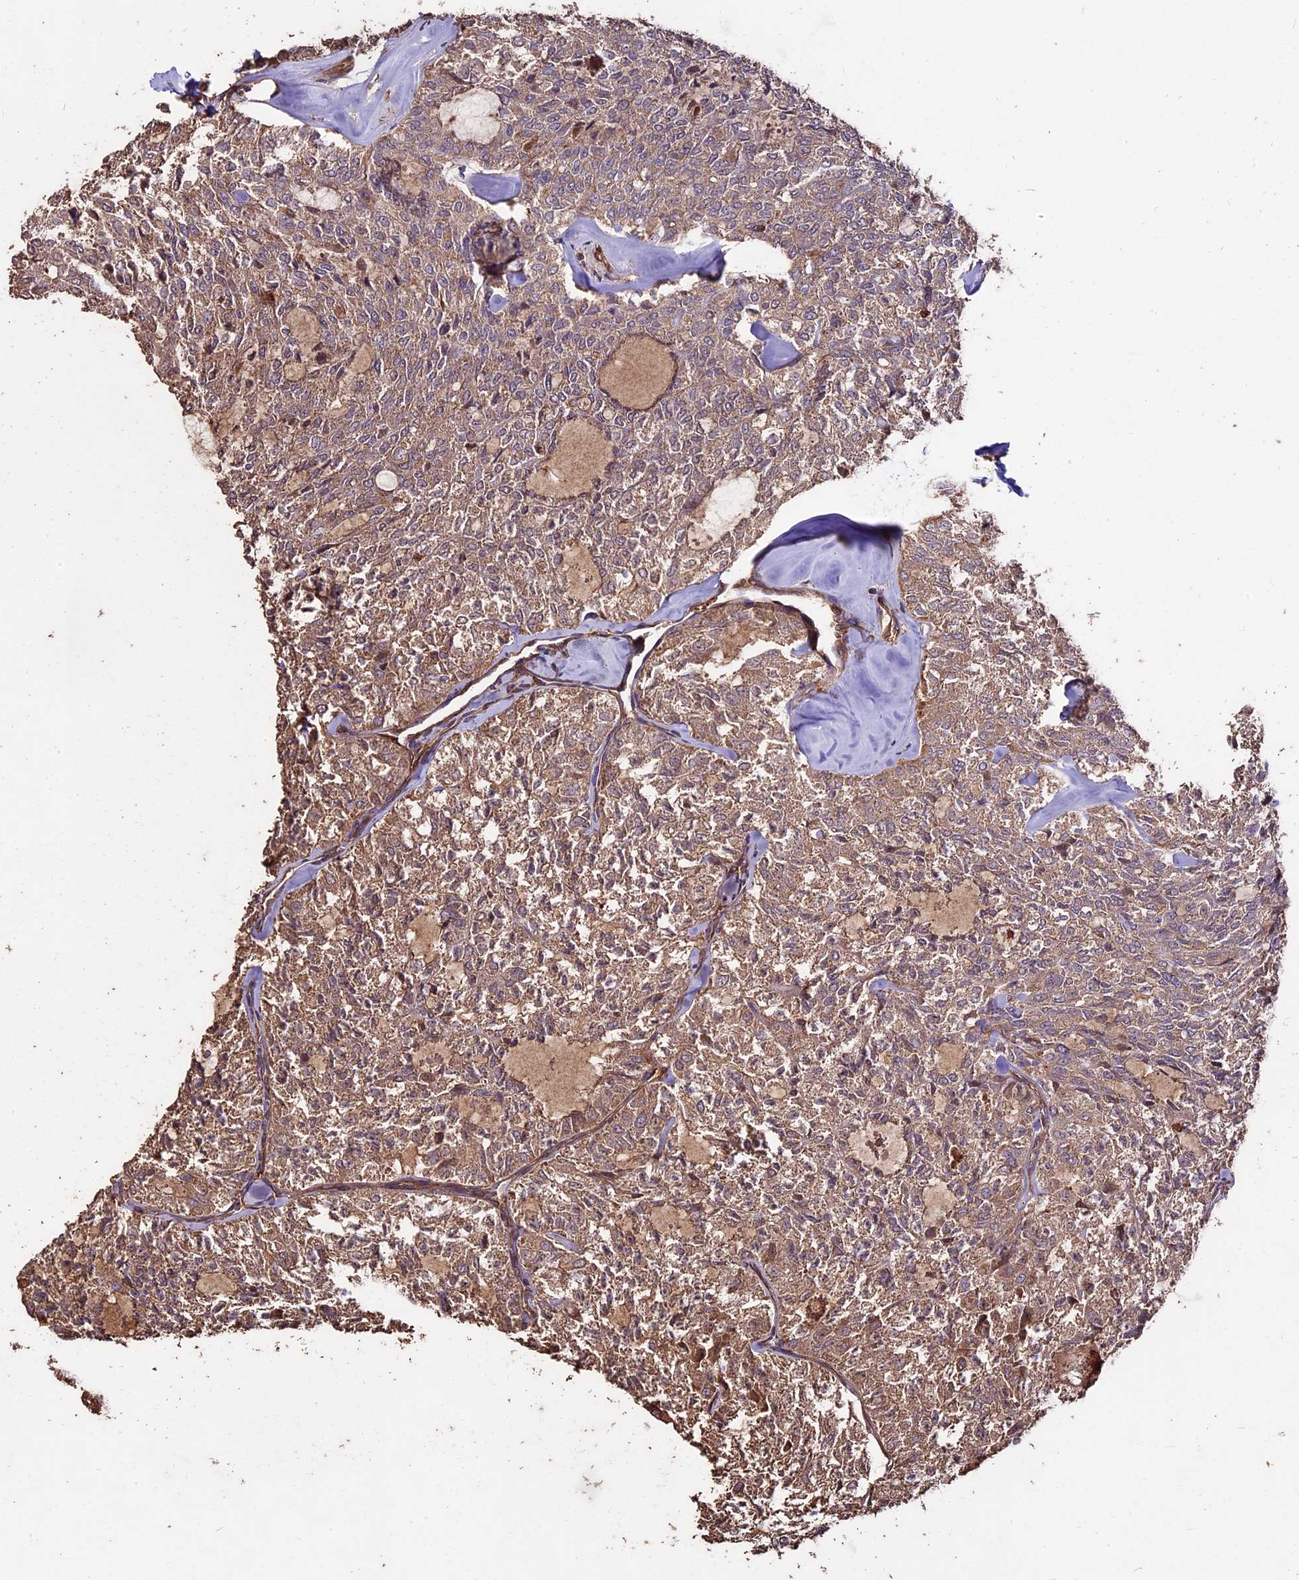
{"staining": {"intensity": "weak", "quantity": ">75%", "location": "cytoplasmic/membranous"}, "tissue": "thyroid cancer", "cell_type": "Tumor cells", "image_type": "cancer", "snomed": [{"axis": "morphology", "description": "Follicular adenoma carcinoma, NOS"}, {"axis": "topography", "description": "Thyroid gland"}], "caption": "A low amount of weak cytoplasmic/membranous positivity is seen in approximately >75% of tumor cells in thyroid cancer (follicular adenoma carcinoma) tissue. Using DAB (brown) and hematoxylin (blue) stains, captured at high magnification using brightfield microscopy.", "gene": "TTLL10", "patient": {"sex": "male", "age": 75}}